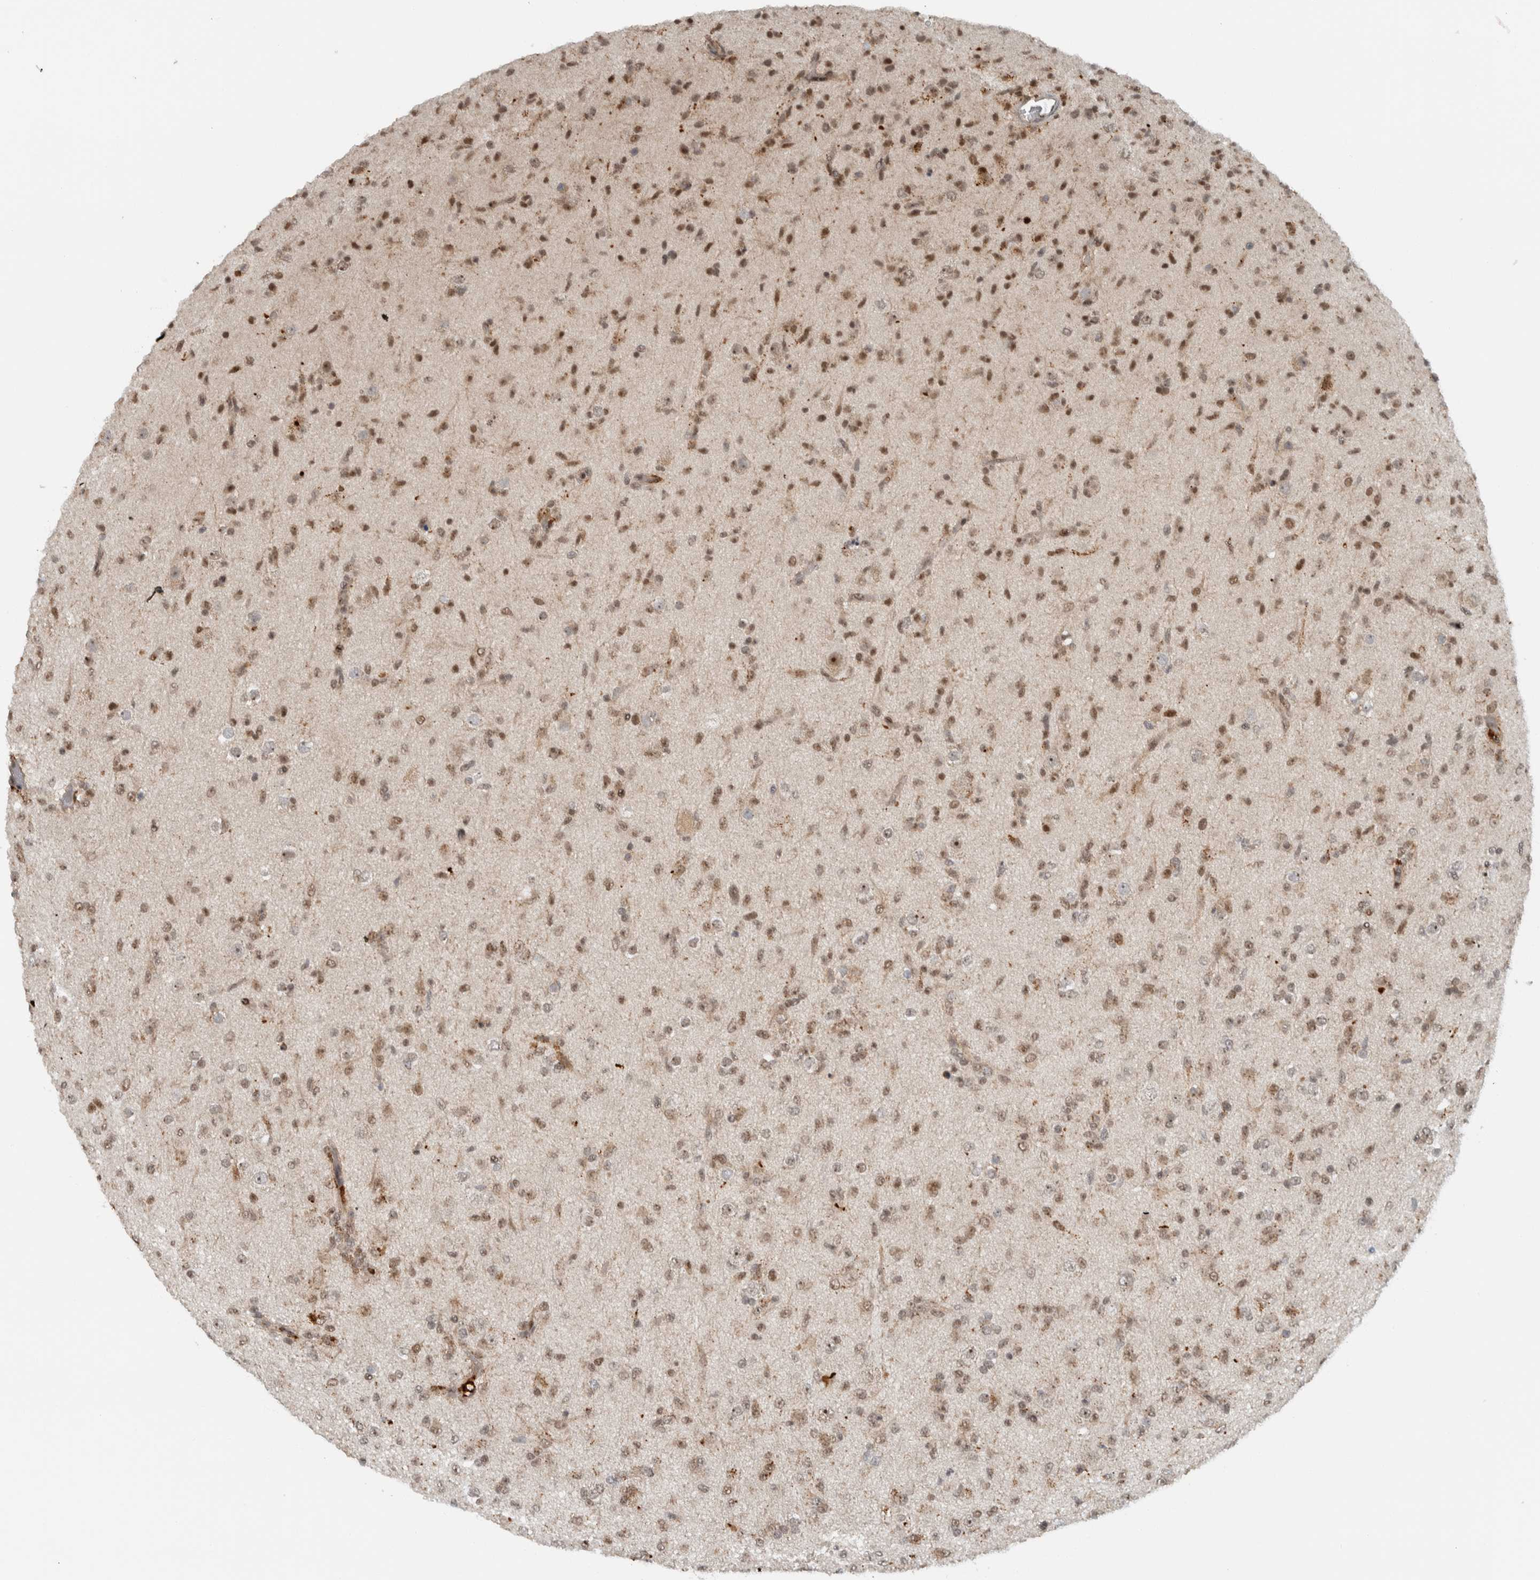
{"staining": {"intensity": "moderate", "quantity": ">75%", "location": "nuclear"}, "tissue": "glioma", "cell_type": "Tumor cells", "image_type": "cancer", "snomed": [{"axis": "morphology", "description": "Glioma, malignant, Low grade"}, {"axis": "topography", "description": "Brain"}], "caption": "DAB immunohistochemical staining of human glioma demonstrates moderate nuclear protein expression in approximately >75% of tumor cells.", "gene": "ZFP91", "patient": {"sex": "male", "age": 65}}